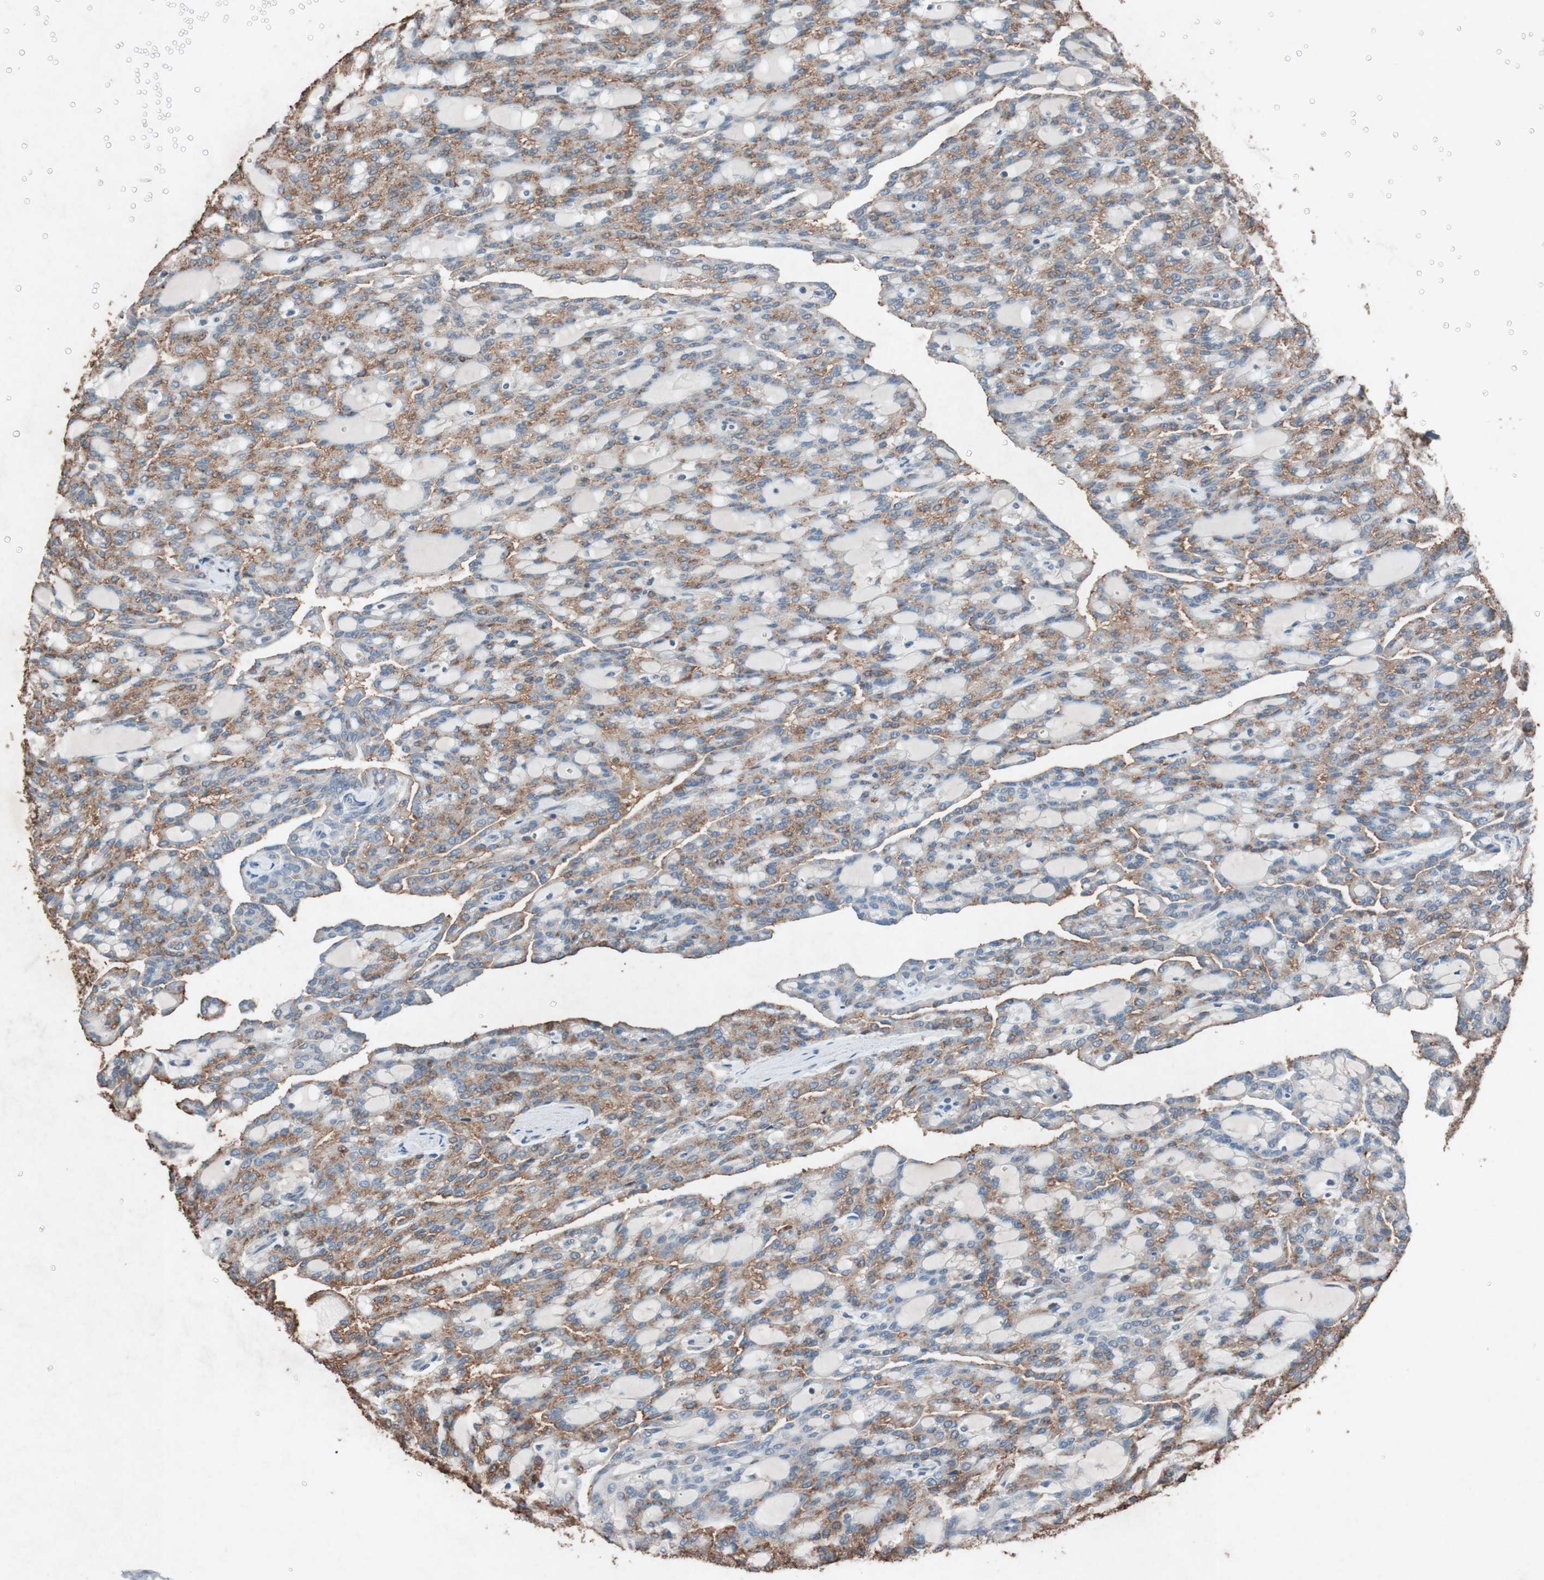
{"staining": {"intensity": "moderate", "quantity": "25%-75%", "location": "cytoplasmic/membranous"}, "tissue": "renal cancer", "cell_type": "Tumor cells", "image_type": "cancer", "snomed": [{"axis": "morphology", "description": "Adenocarcinoma, NOS"}, {"axis": "topography", "description": "Kidney"}], "caption": "Protein expression analysis of renal adenocarcinoma demonstrates moderate cytoplasmic/membranous expression in approximately 25%-75% of tumor cells.", "gene": "GRB7", "patient": {"sex": "male", "age": 63}}